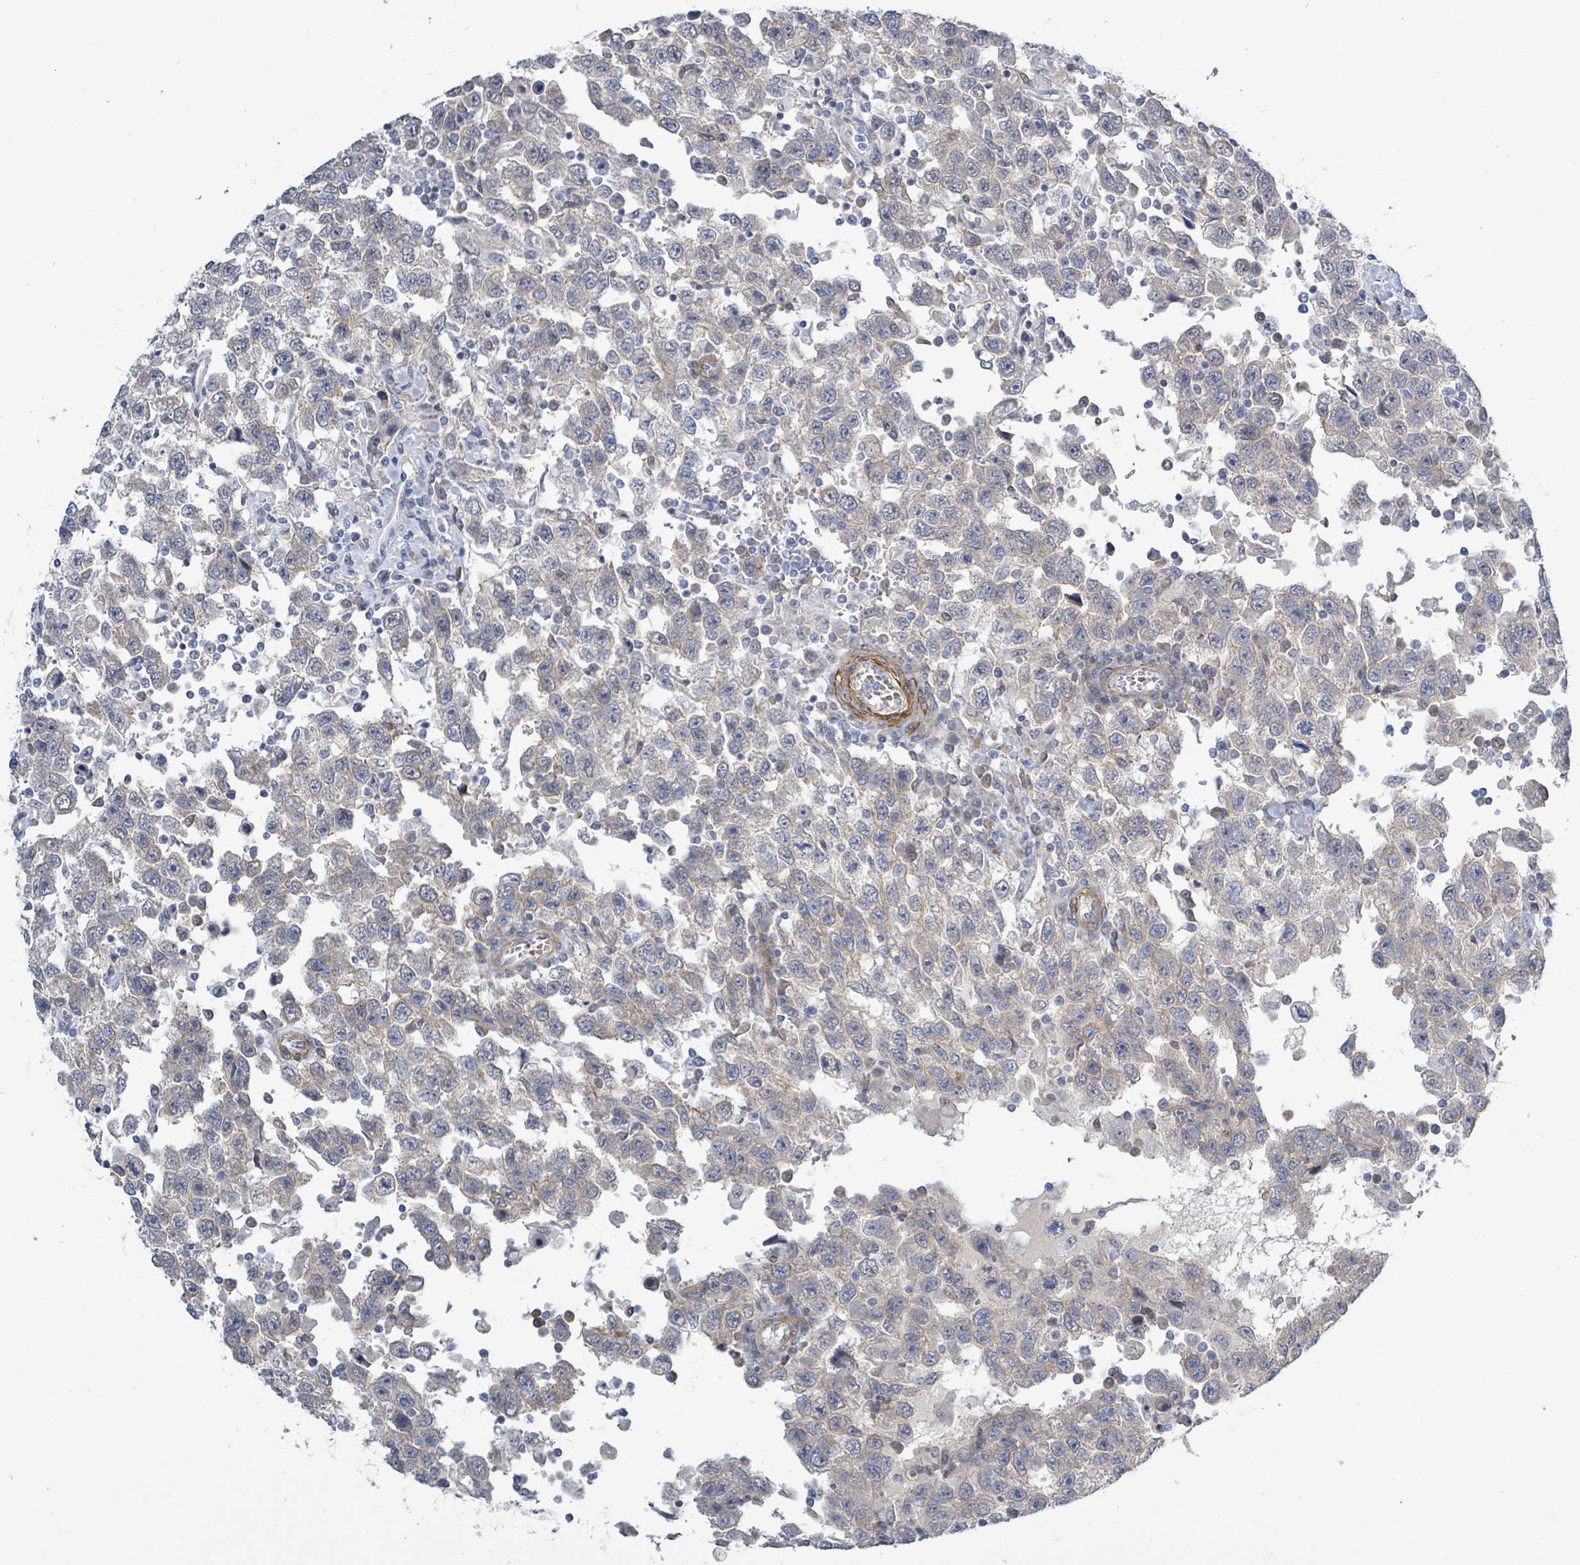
{"staining": {"intensity": "negative", "quantity": "none", "location": "none"}, "tissue": "testis cancer", "cell_type": "Tumor cells", "image_type": "cancer", "snomed": [{"axis": "morphology", "description": "Seminoma, NOS"}, {"axis": "topography", "description": "Testis"}], "caption": "High magnification brightfield microscopy of testis seminoma stained with DAB (3,3'-diaminobenzidine) (brown) and counterstained with hematoxylin (blue): tumor cells show no significant positivity.", "gene": "DMRTC1B", "patient": {"sex": "male", "age": 41}}